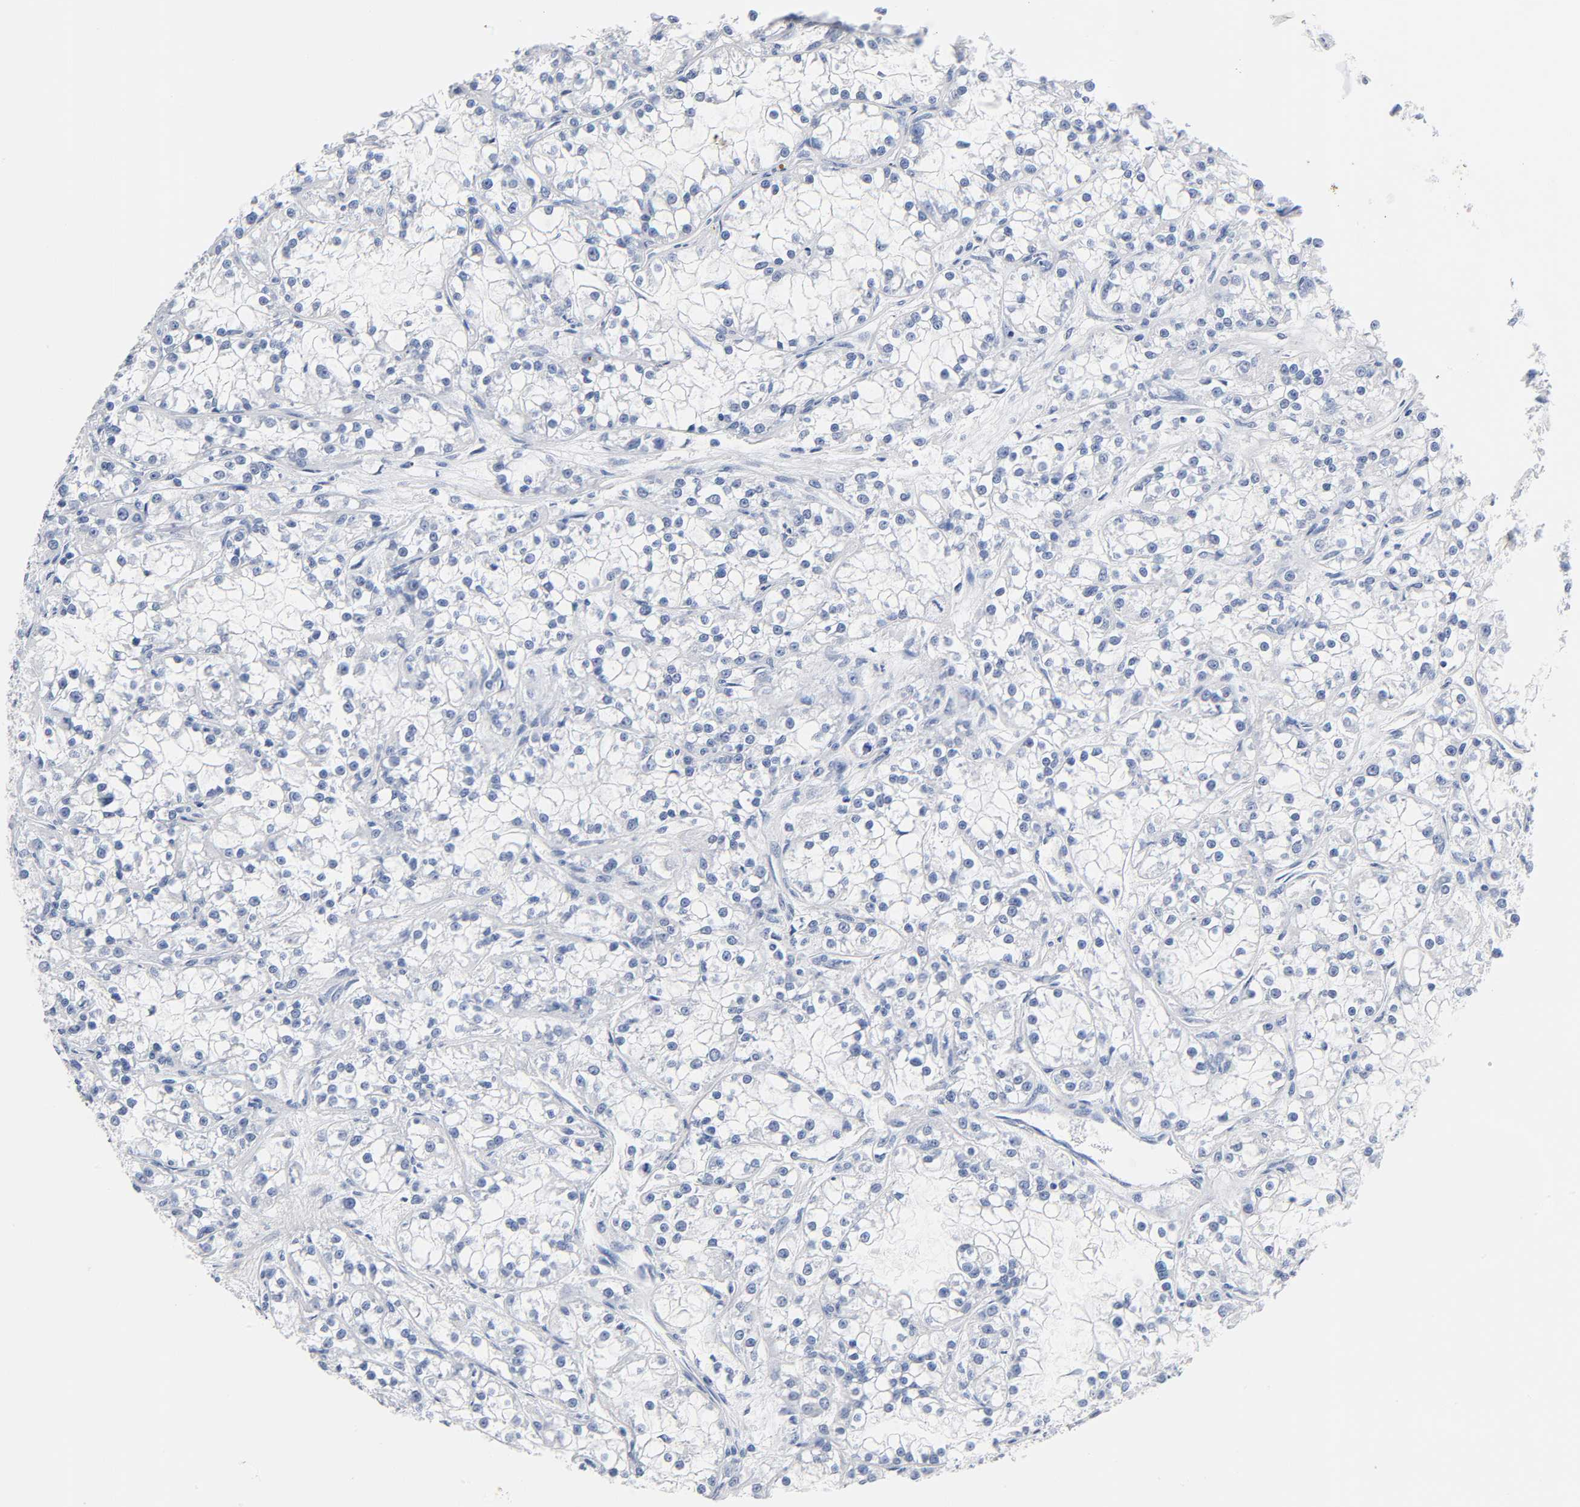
{"staining": {"intensity": "negative", "quantity": "none", "location": "none"}, "tissue": "renal cancer", "cell_type": "Tumor cells", "image_type": "cancer", "snomed": [{"axis": "morphology", "description": "Adenocarcinoma, NOS"}, {"axis": "topography", "description": "Kidney"}], "caption": "Immunohistochemistry (IHC) micrograph of neoplastic tissue: renal adenocarcinoma stained with DAB (3,3'-diaminobenzidine) exhibits no significant protein positivity in tumor cells. (DAB (3,3'-diaminobenzidine) immunohistochemistry, high magnification).", "gene": "NAB2", "patient": {"sex": "female", "age": 52}}